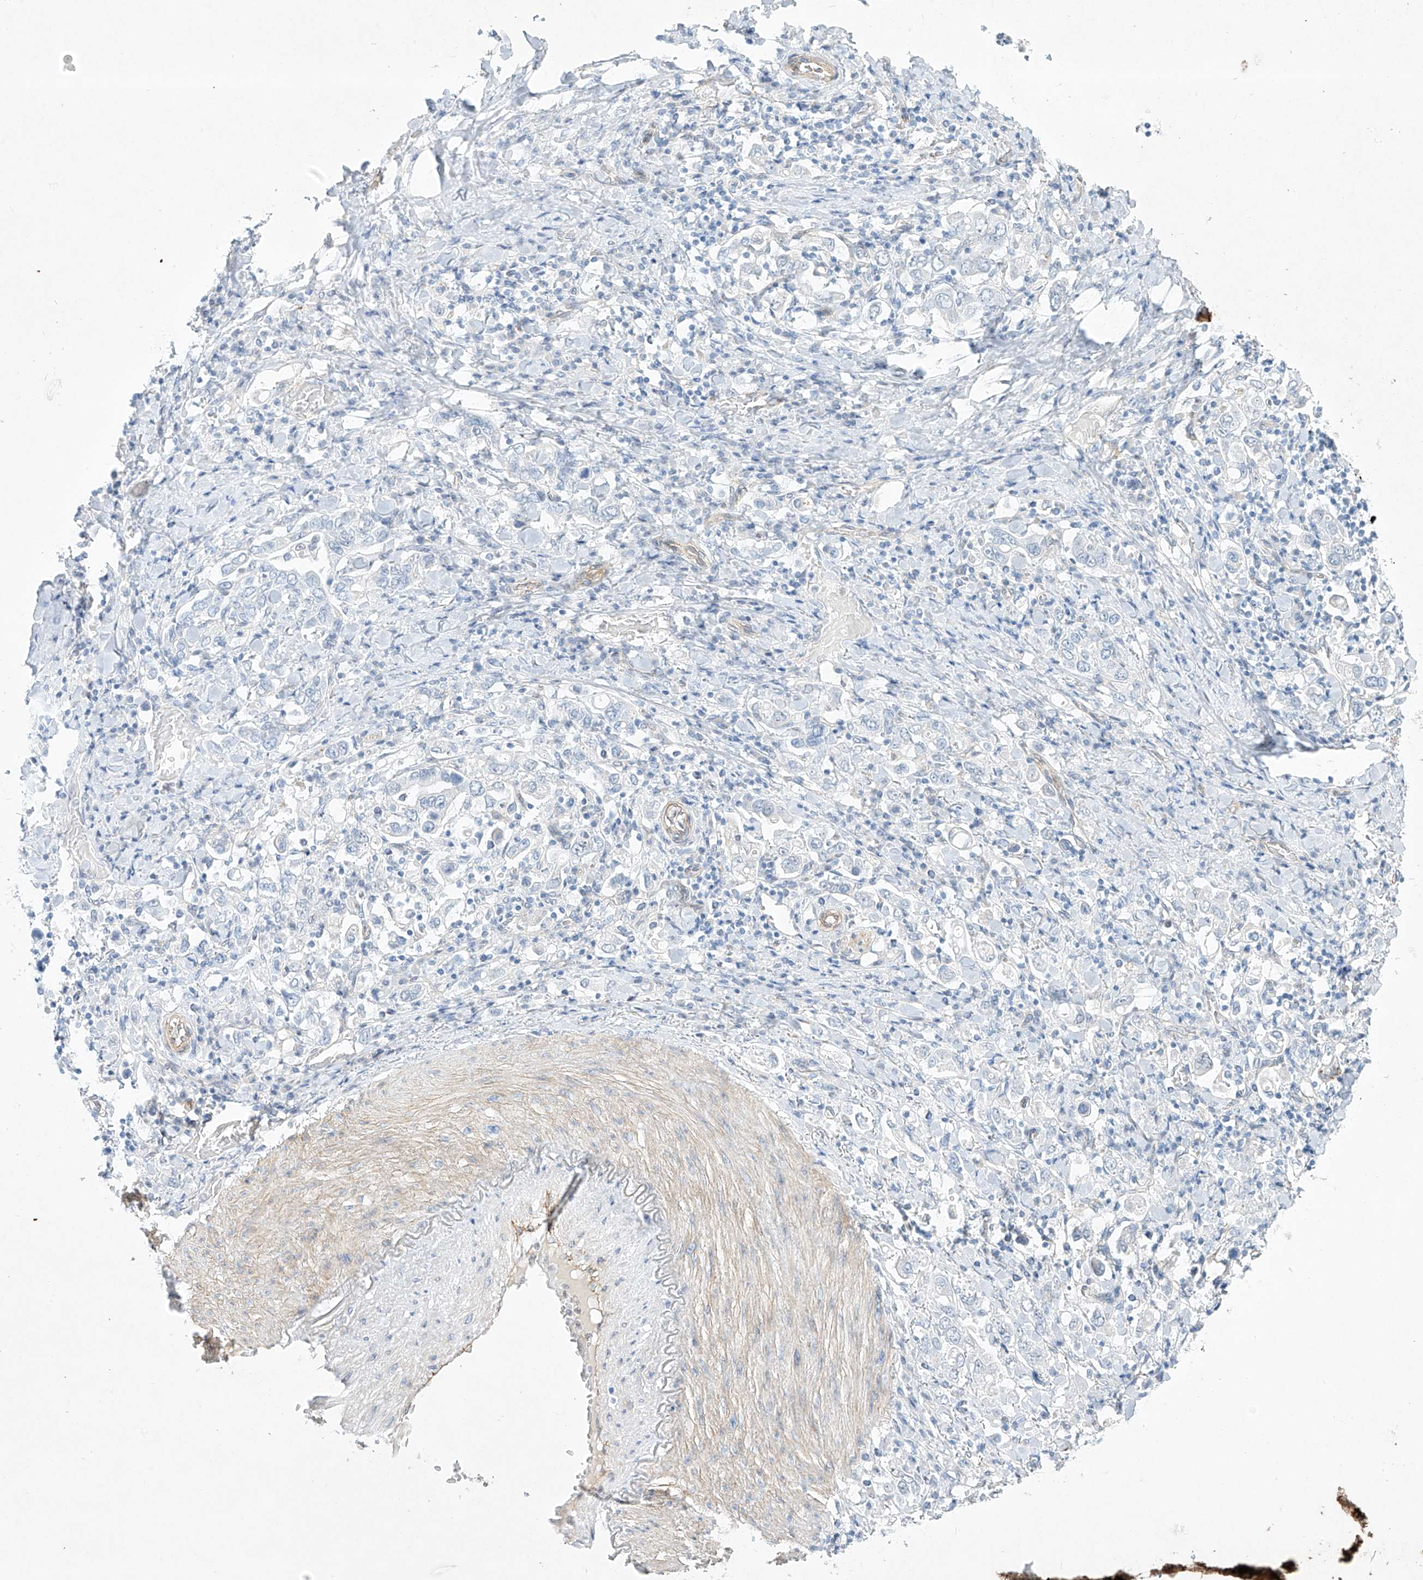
{"staining": {"intensity": "negative", "quantity": "none", "location": "none"}, "tissue": "stomach cancer", "cell_type": "Tumor cells", "image_type": "cancer", "snomed": [{"axis": "morphology", "description": "Adenocarcinoma, NOS"}, {"axis": "topography", "description": "Stomach, upper"}], "caption": "Immunohistochemistry (IHC) of human stomach cancer reveals no positivity in tumor cells.", "gene": "REEP2", "patient": {"sex": "male", "age": 62}}